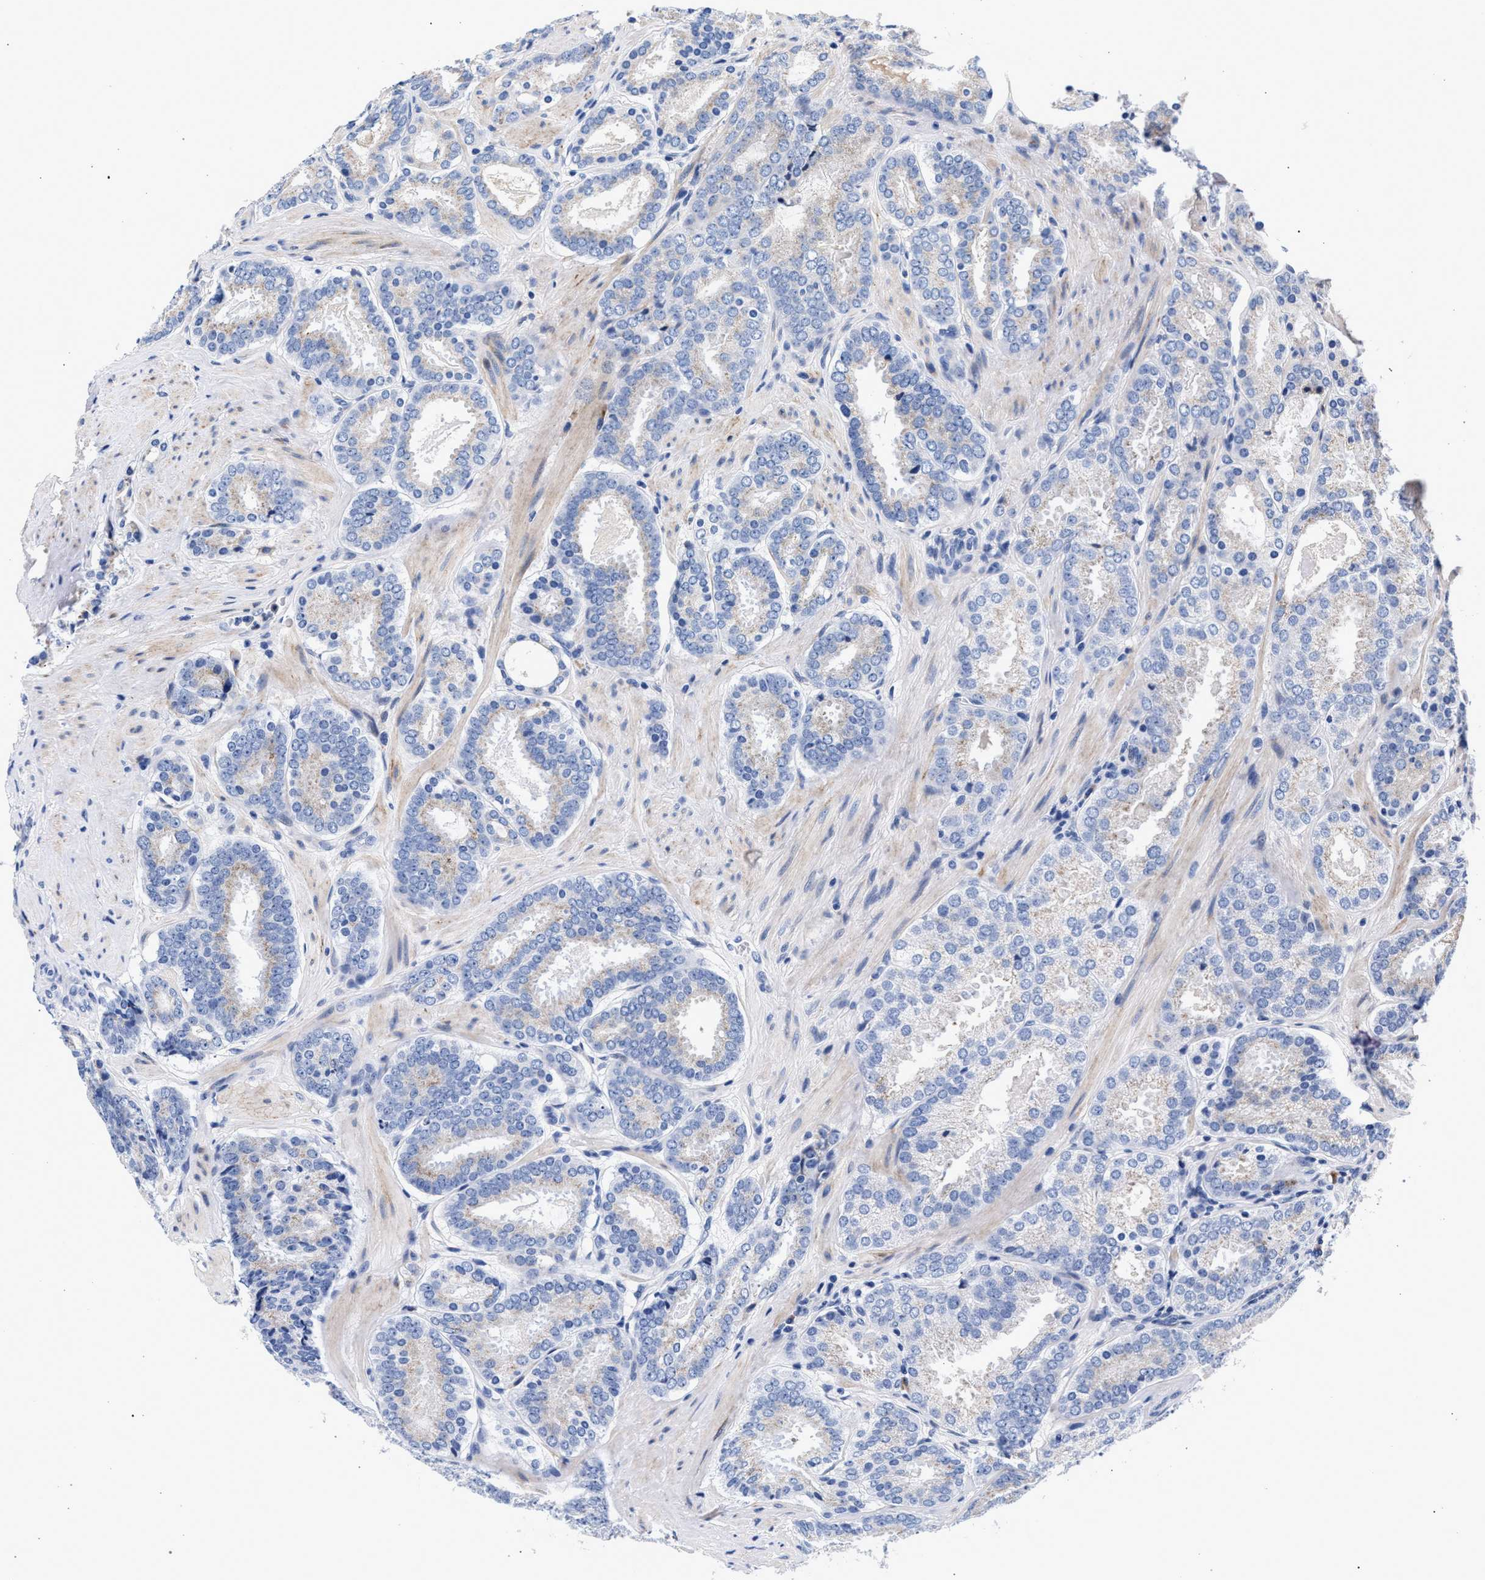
{"staining": {"intensity": "negative", "quantity": "none", "location": "none"}, "tissue": "prostate cancer", "cell_type": "Tumor cells", "image_type": "cancer", "snomed": [{"axis": "morphology", "description": "Adenocarcinoma, Low grade"}, {"axis": "topography", "description": "Prostate"}], "caption": "An immunohistochemistry (IHC) image of prostate cancer (adenocarcinoma (low-grade)) is shown. There is no staining in tumor cells of prostate cancer (adenocarcinoma (low-grade)).", "gene": "ACOX1", "patient": {"sex": "male", "age": 69}}